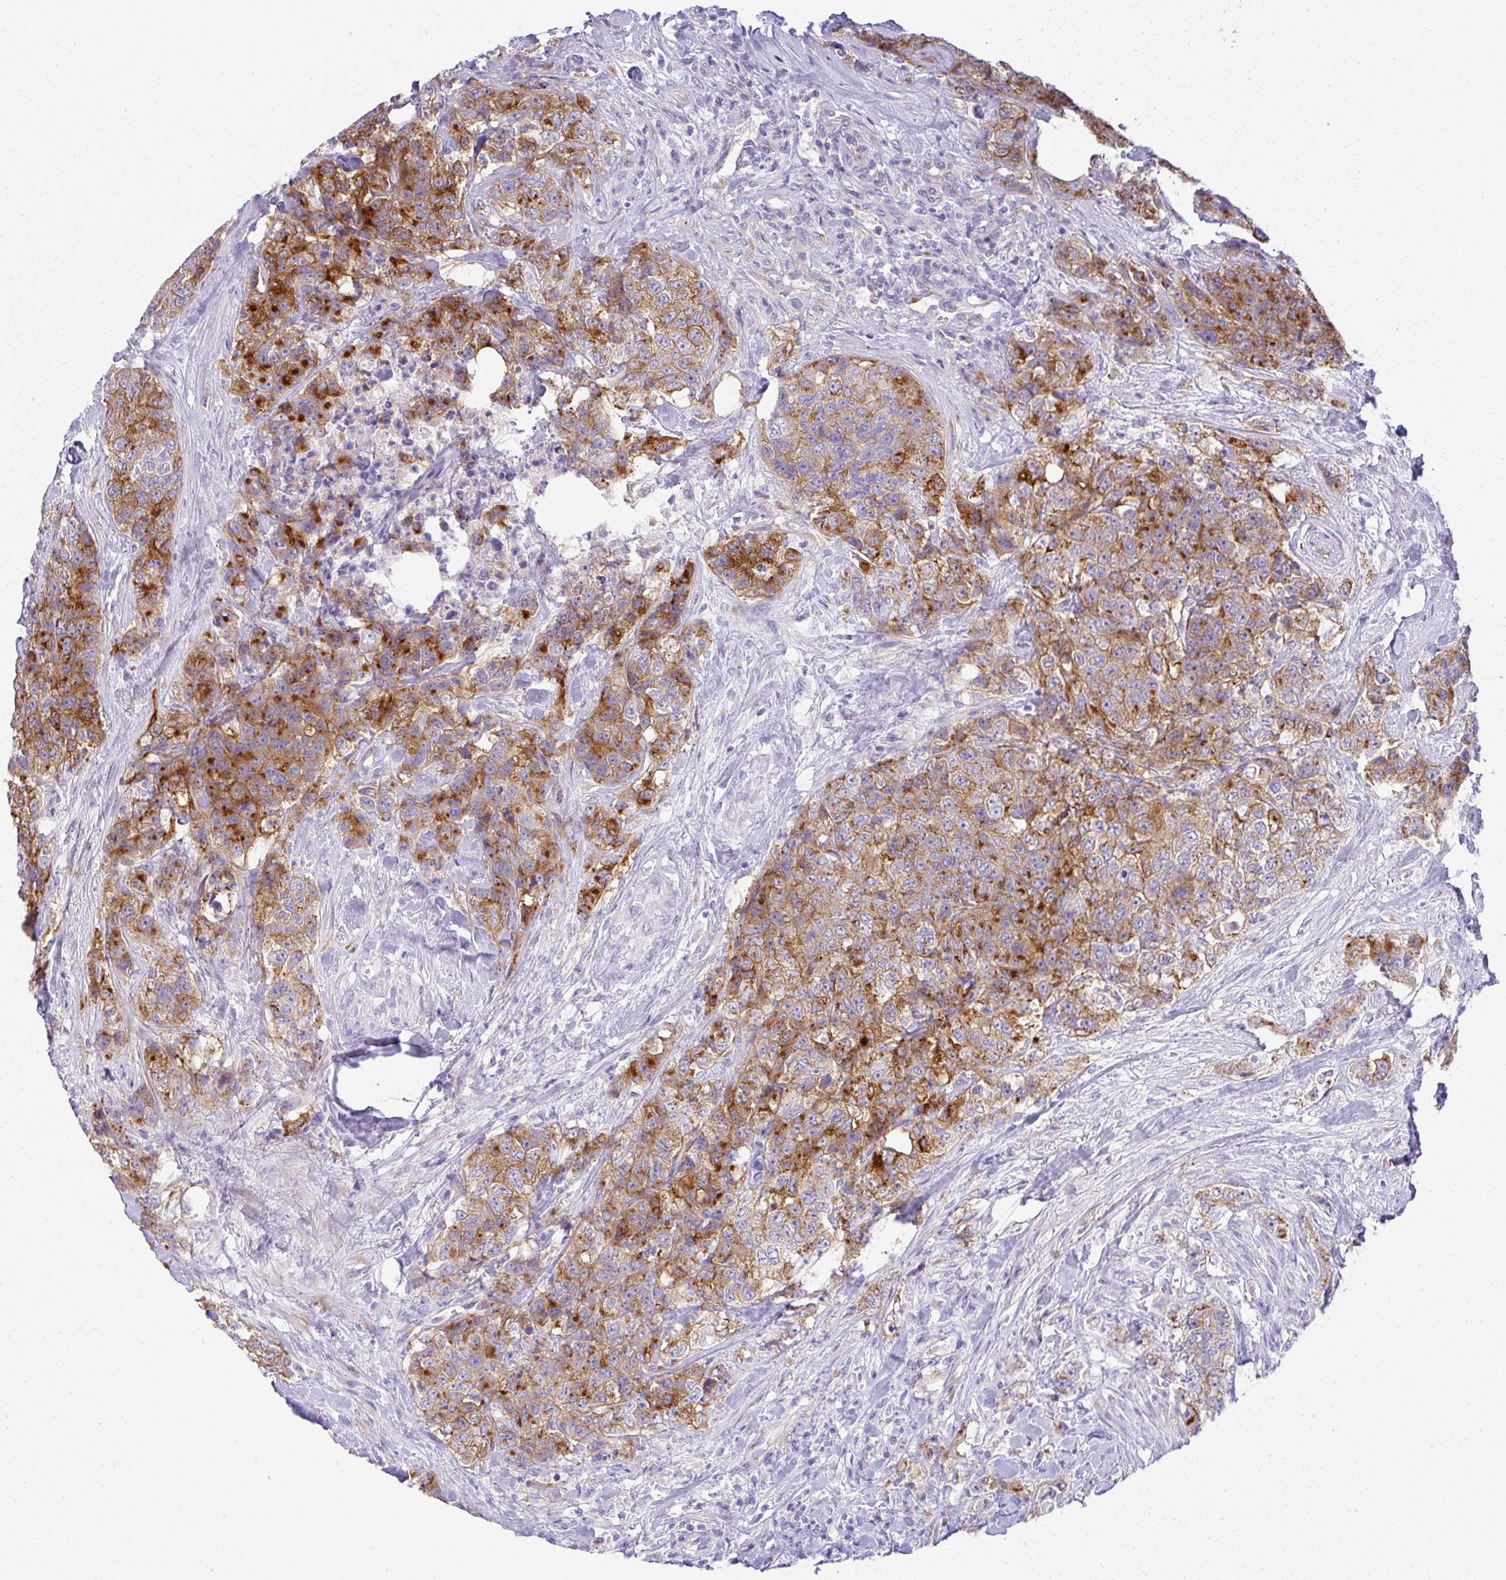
{"staining": {"intensity": "moderate", "quantity": ">75%", "location": "cytoplasmic/membranous"}, "tissue": "urothelial cancer", "cell_type": "Tumor cells", "image_type": "cancer", "snomed": [{"axis": "morphology", "description": "Urothelial carcinoma, High grade"}, {"axis": "topography", "description": "Urinary bladder"}], "caption": "A photomicrograph showing moderate cytoplasmic/membranous expression in about >75% of tumor cells in urothelial carcinoma (high-grade), as visualized by brown immunohistochemical staining.", "gene": "FAM177A1", "patient": {"sex": "female", "age": 78}}